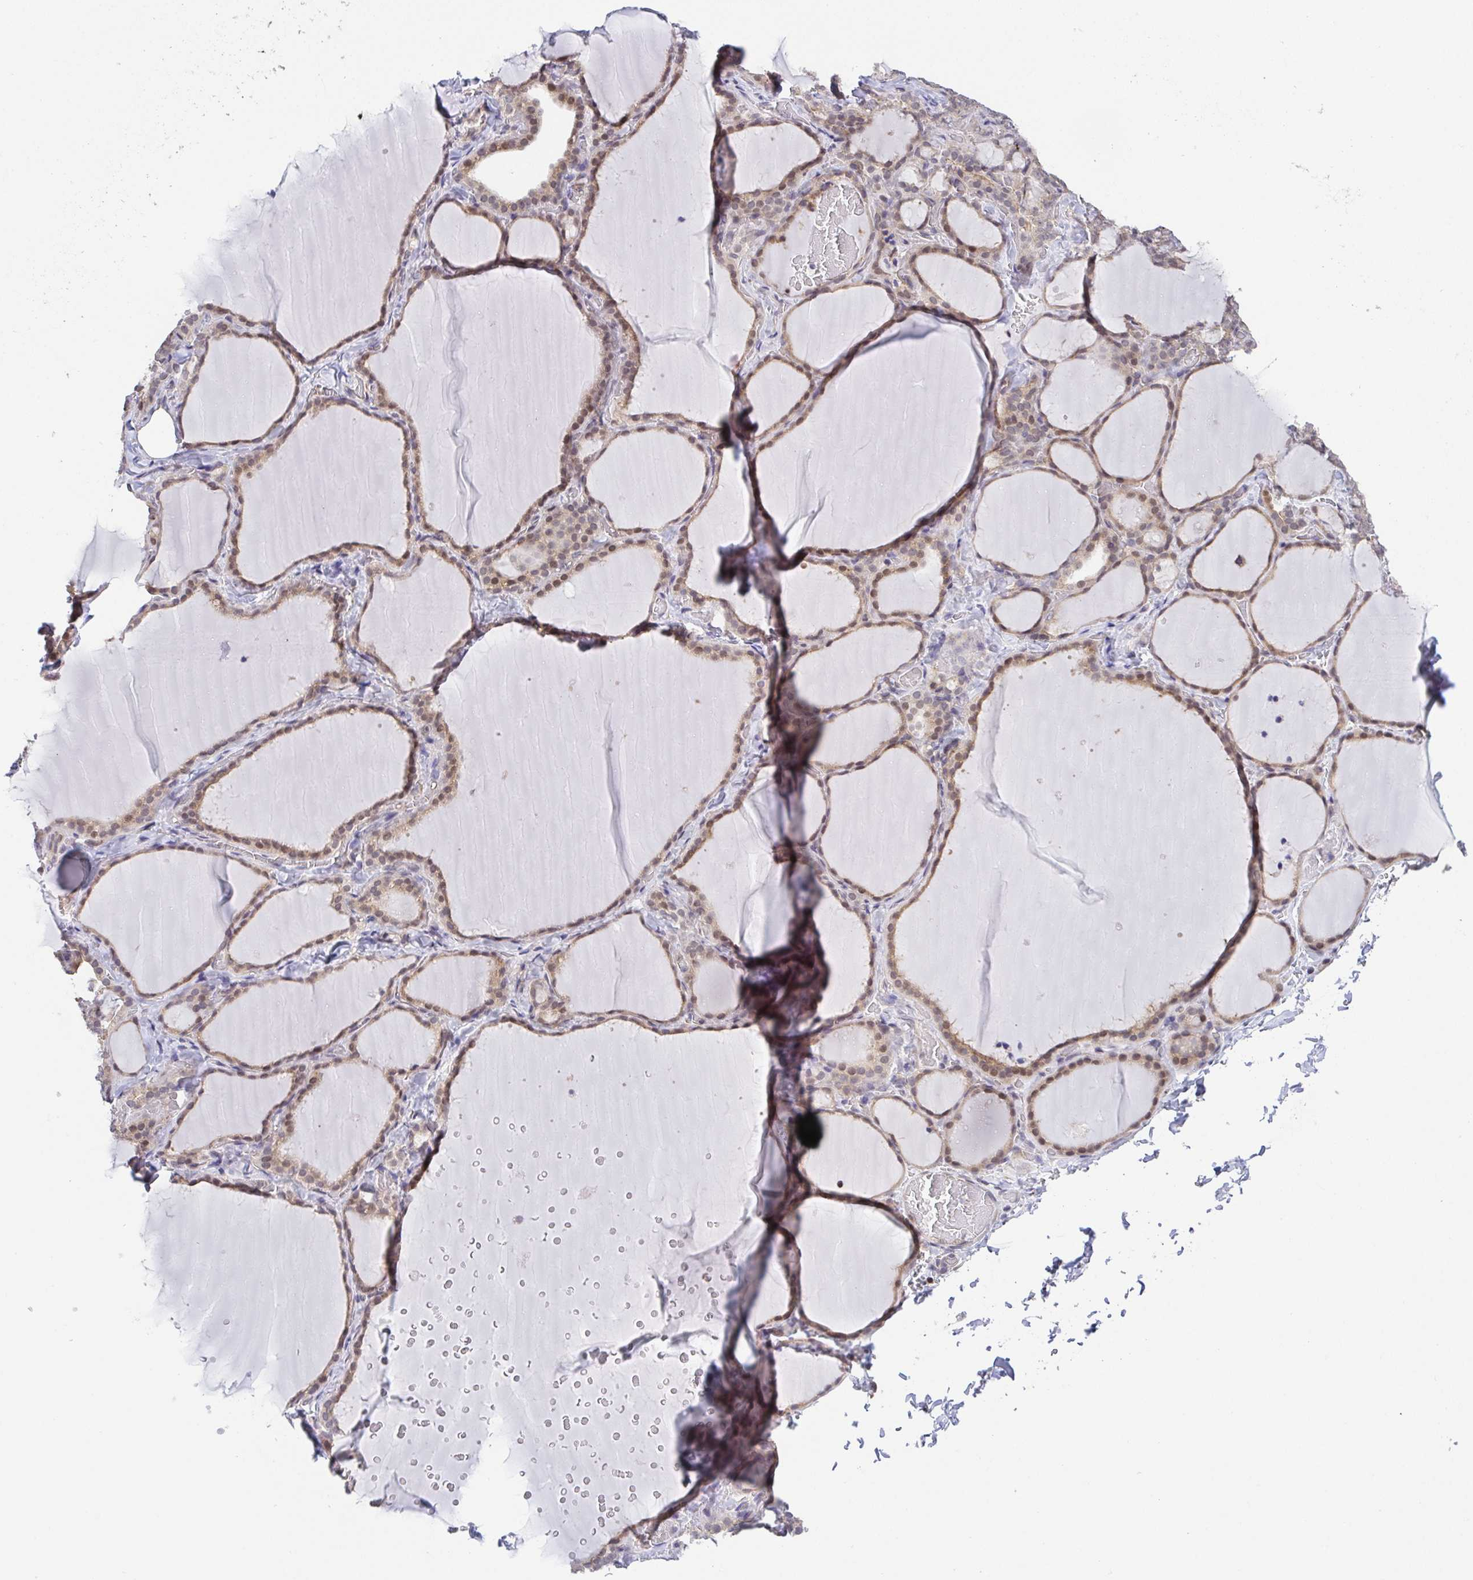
{"staining": {"intensity": "weak", "quantity": ">75%", "location": "cytoplasmic/membranous,nuclear"}, "tissue": "thyroid gland", "cell_type": "Glandular cells", "image_type": "normal", "snomed": [{"axis": "morphology", "description": "Normal tissue, NOS"}, {"axis": "topography", "description": "Thyroid gland"}], "caption": "Immunohistochemistry image of benign human thyroid gland stained for a protein (brown), which displays low levels of weak cytoplasmic/membranous,nuclear staining in about >75% of glandular cells.", "gene": "PREPL", "patient": {"sex": "female", "age": 22}}